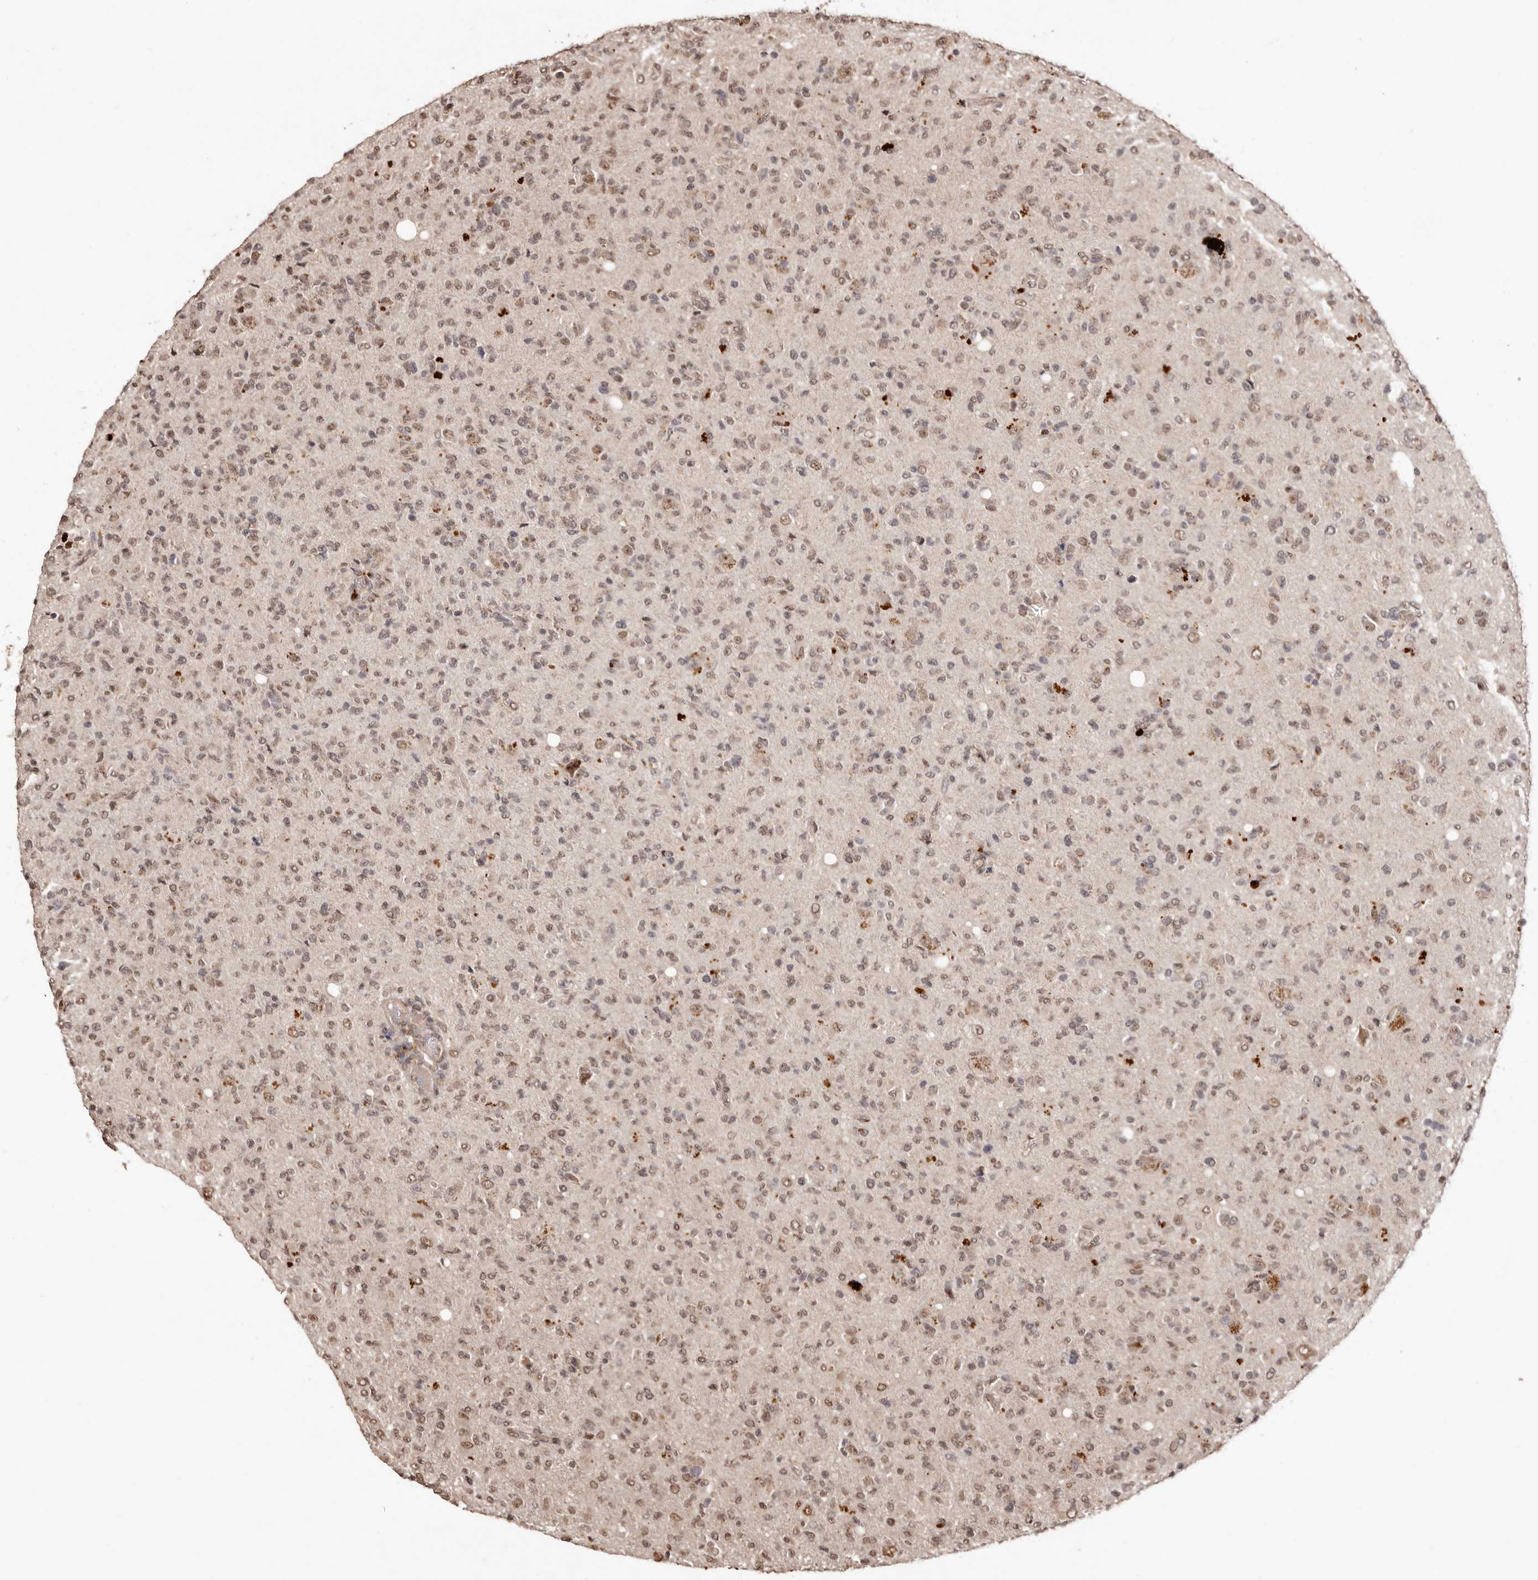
{"staining": {"intensity": "weak", "quantity": "25%-75%", "location": "cytoplasmic/membranous,nuclear"}, "tissue": "glioma", "cell_type": "Tumor cells", "image_type": "cancer", "snomed": [{"axis": "morphology", "description": "Glioma, malignant, High grade"}, {"axis": "topography", "description": "Brain"}], "caption": "Protein staining of malignant high-grade glioma tissue shows weak cytoplasmic/membranous and nuclear positivity in about 25%-75% of tumor cells.", "gene": "NOTCH1", "patient": {"sex": "female", "age": 57}}